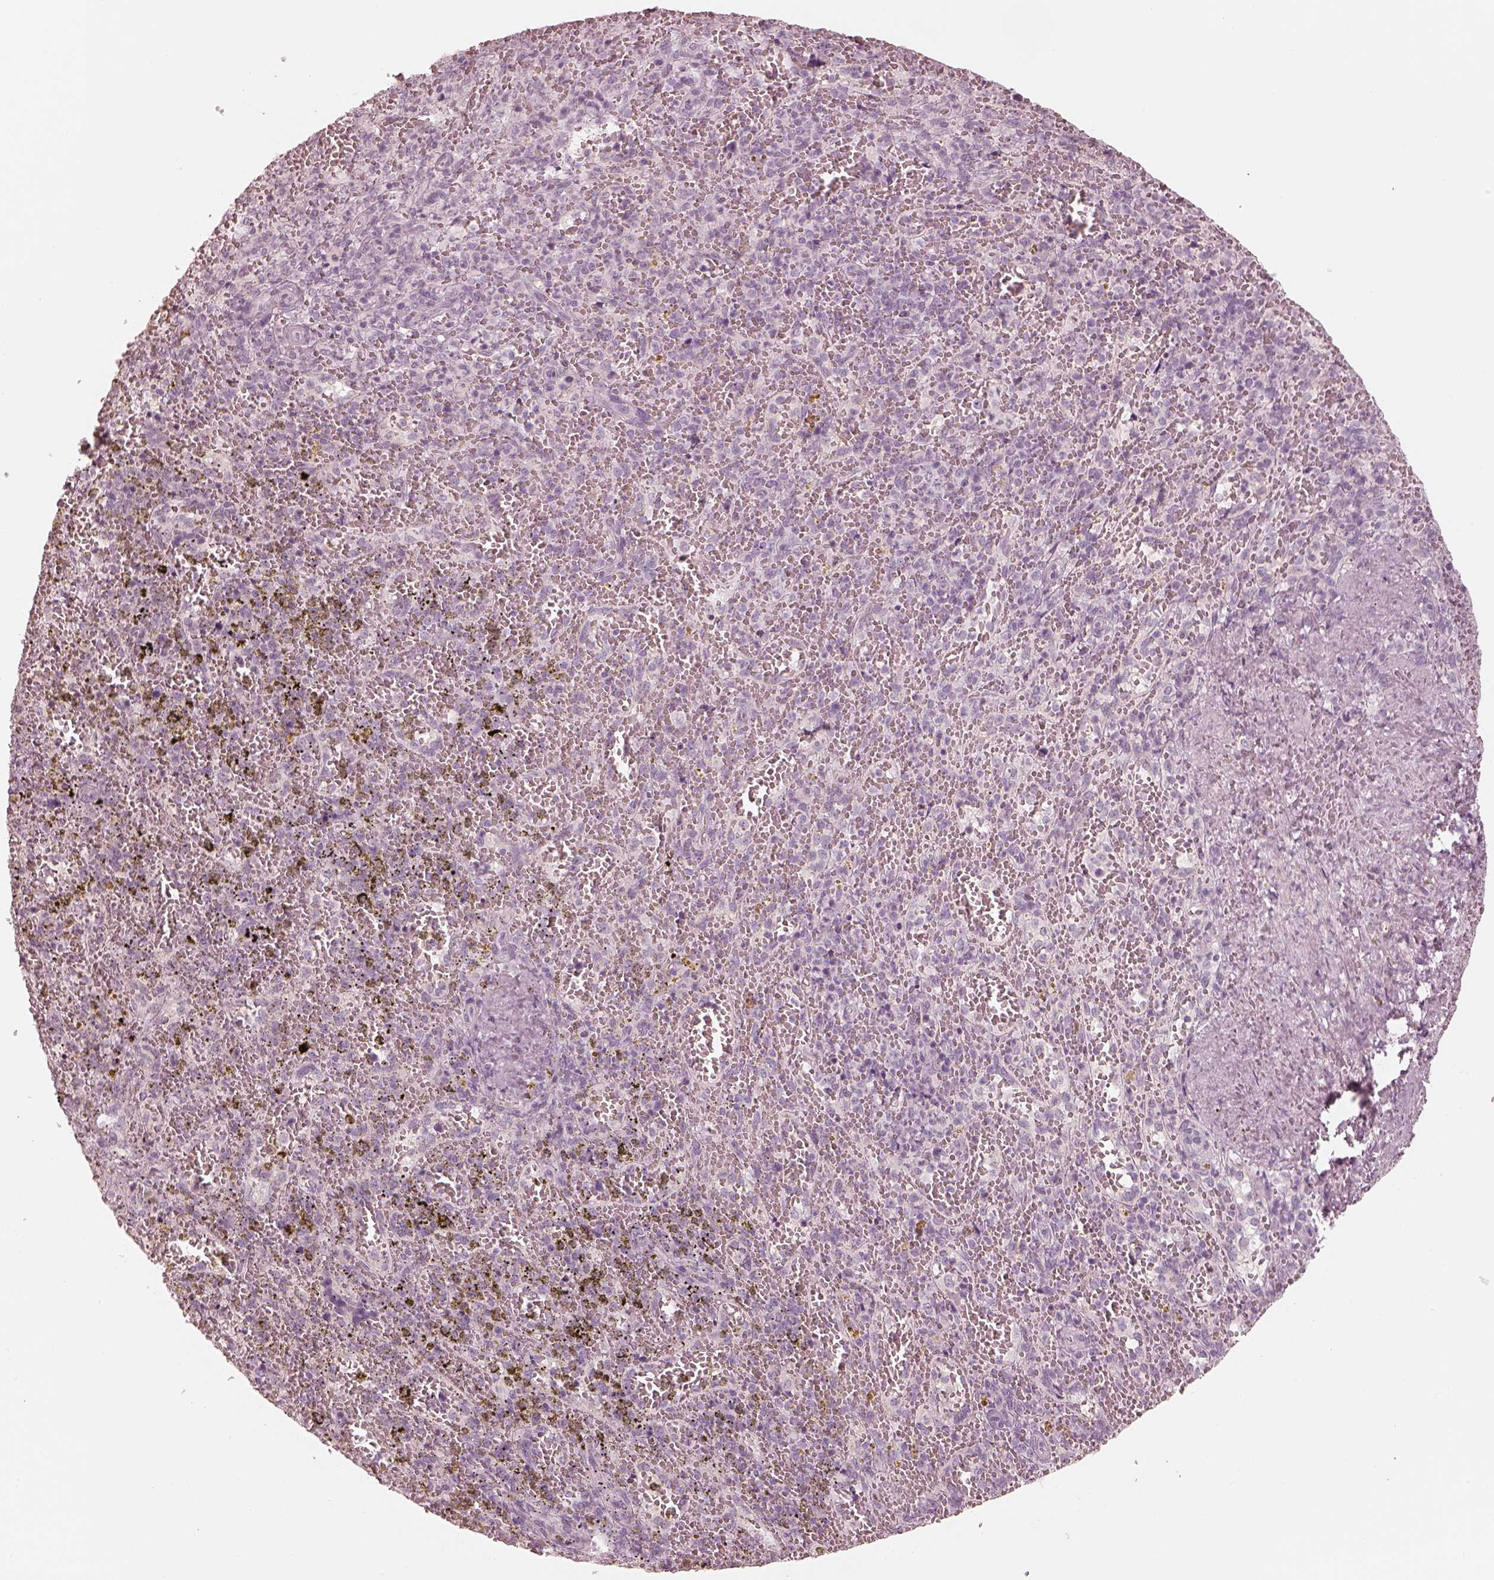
{"staining": {"intensity": "negative", "quantity": "none", "location": "none"}, "tissue": "spleen", "cell_type": "Cells in red pulp", "image_type": "normal", "snomed": [{"axis": "morphology", "description": "Normal tissue, NOS"}, {"axis": "topography", "description": "Spleen"}], "caption": "This histopathology image is of unremarkable spleen stained with IHC to label a protein in brown with the nuclei are counter-stained blue. There is no positivity in cells in red pulp.", "gene": "CALR3", "patient": {"sex": "female", "age": 50}}